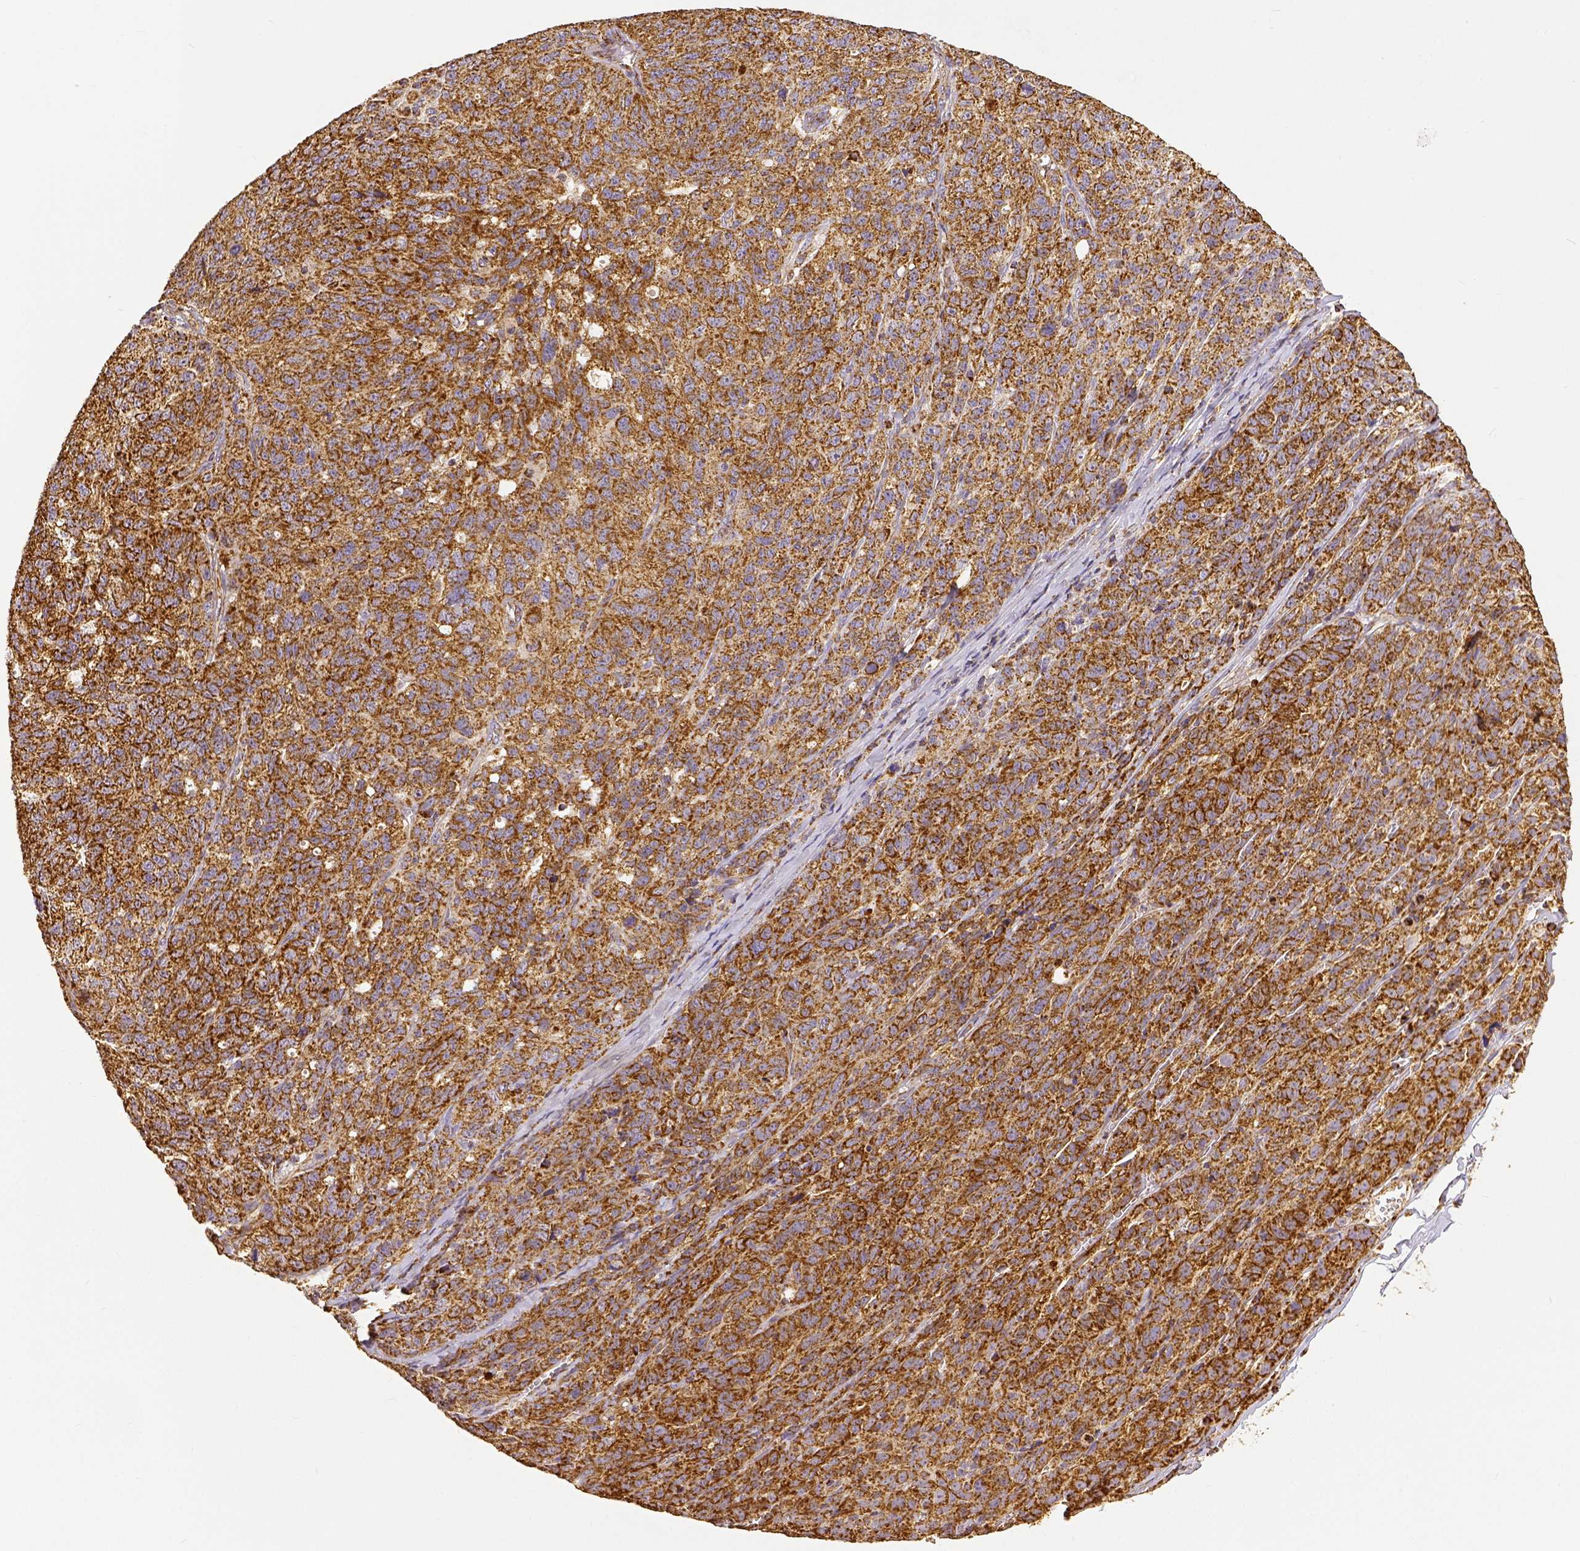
{"staining": {"intensity": "moderate", "quantity": ">75%", "location": "cytoplasmic/membranous"}, "tissue": "ovarian cancer", "cell_type": "Tumor cells", "image_type": "cancer", "snomed": [{"axis": "morphology", "description": "Cystadenocarcinoma, serous, NOS"}, {"axis": "topography", "description": "Ovary"}], "caption": "The photomicrograph exhibits immunohistochemical staining of ovarian cancer. There is moderate cytoplasmic/membranous staining is seen in approximately >75% of tumor cells.", "gene": "SDHB", "patient": {"sex": "female", "age": 71}}